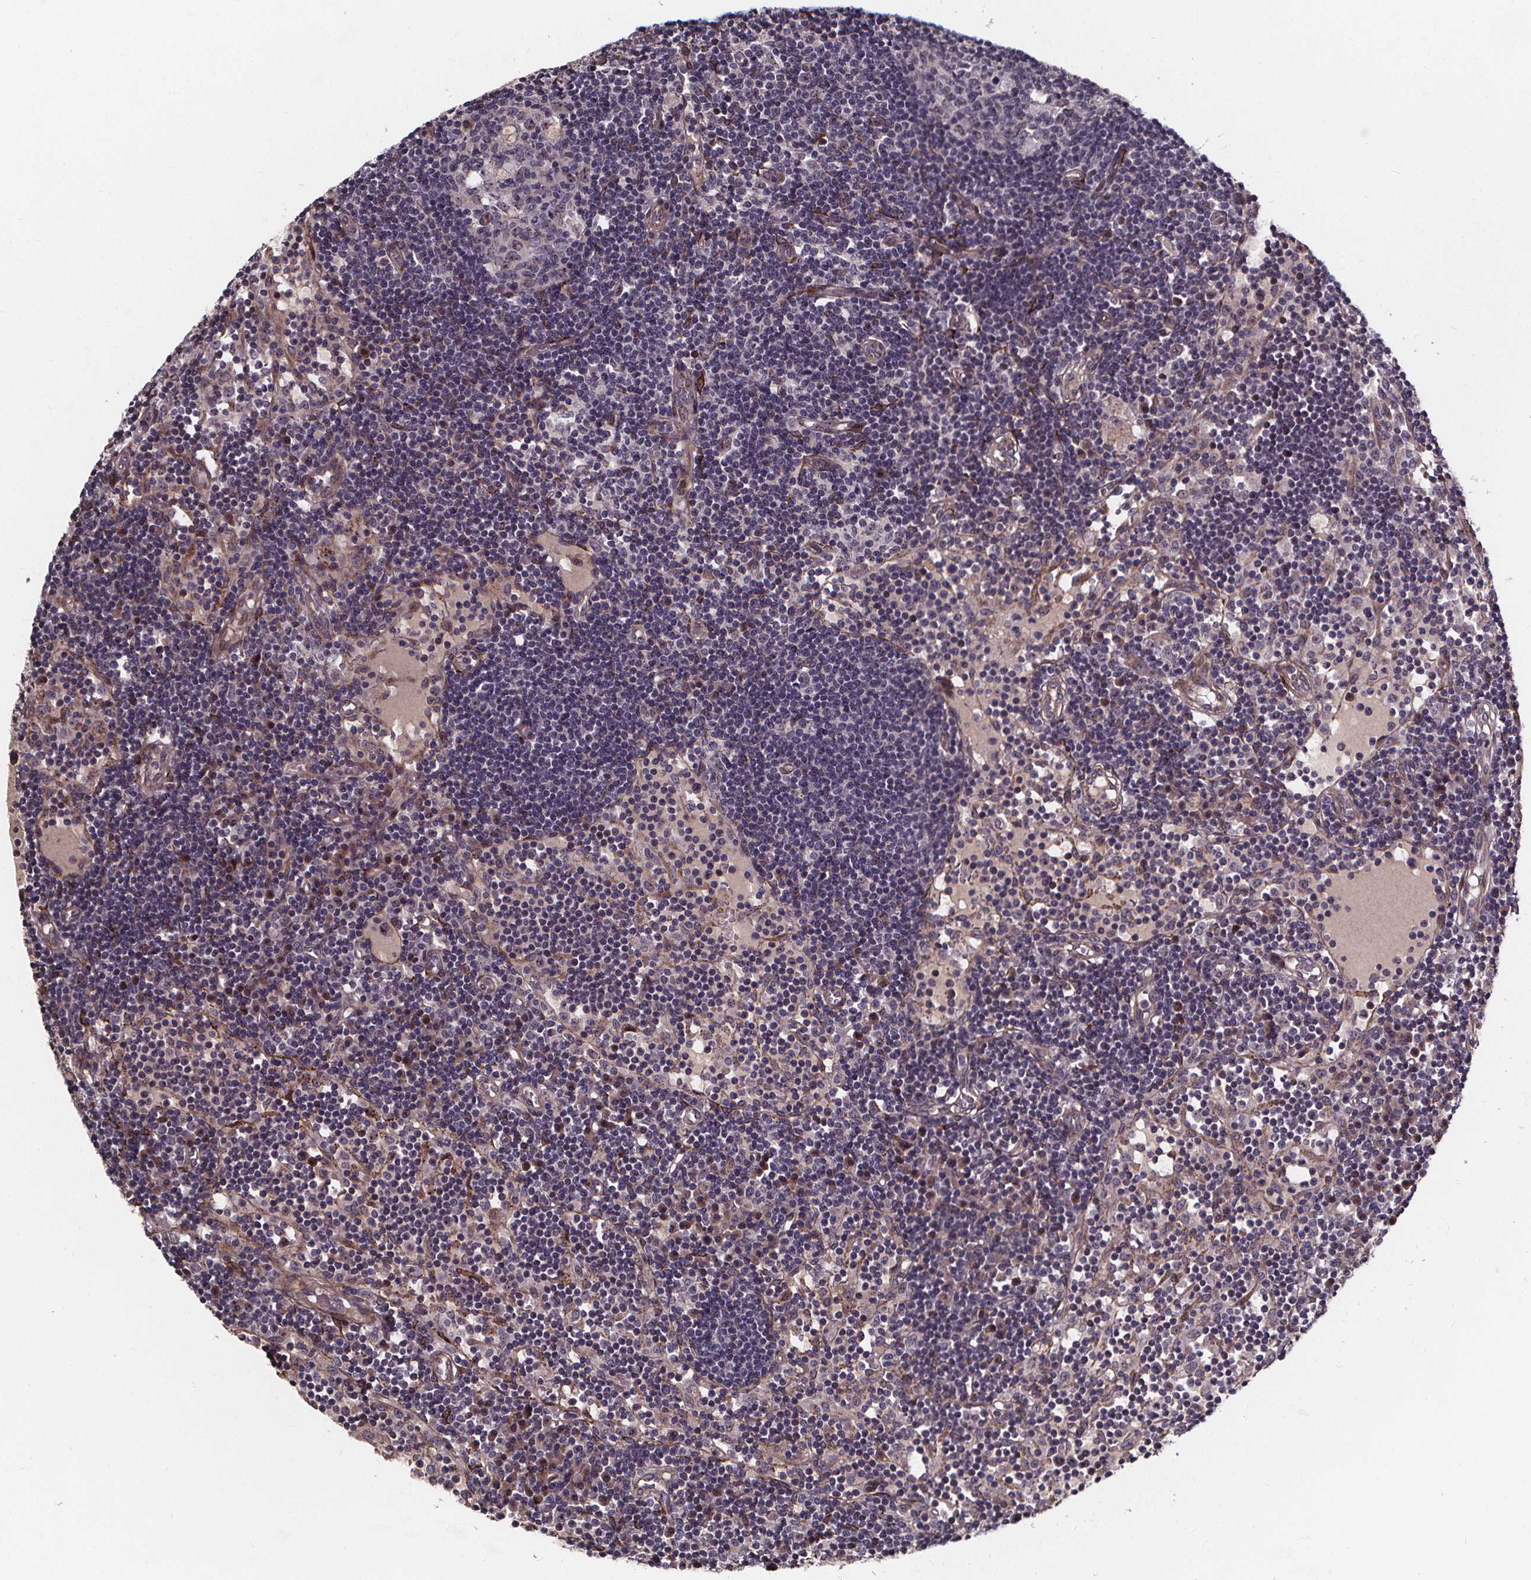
{"staining": {"intensity": "negative", "quantity": "none", "location": "none"}, "tissue": "lymph node", "cell_type": "Germinal center cells", "image_type": "normal", "snomed": [{"axis": "morphology", "description": "Normal tissue, NOS"}, {"axis": "topography", "description": "Lymph node"}], "caption": "Lymph node stained for a protein using immunohistochemistry (IHC) demonstrates no staining germinal center cells.", "gene": "AEBP1", "patient": {"sex": "female", "age": 72}}